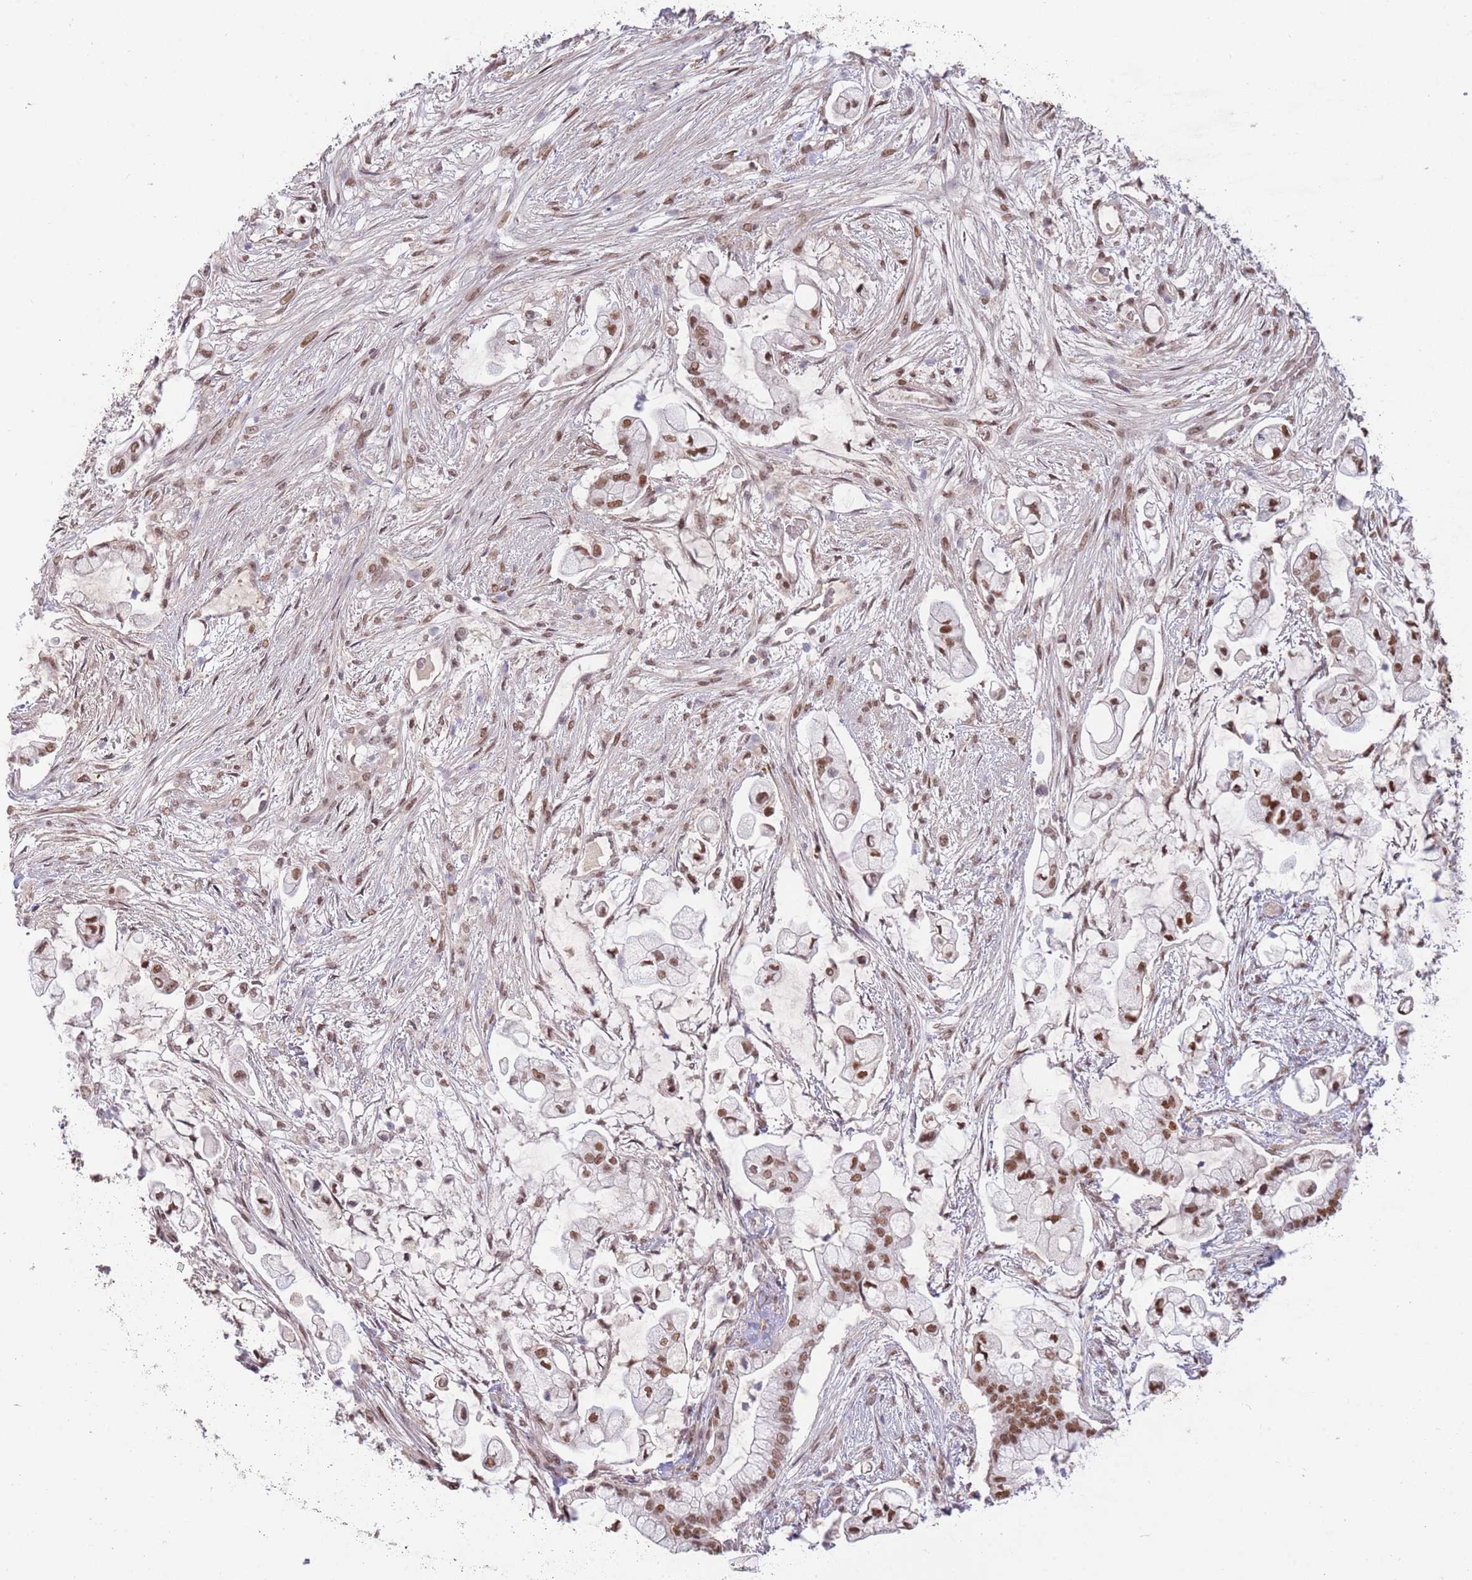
{"staining": {"intensity": "moderate", "quantity": ">75%", "location": "nuclear"}, "tissue": "pancreatic cancer", "cell_type": "Tumor cells", "image_type": "cancer", "snomed": [{"axis": "morphology", "description": "Adenocarcinoma, NOS"}, {"axis": "topography", "description": "Pancreas"}], "caption": "Protein expression analysis of human pancreatic adenocarcinoma reveals moderate nuclear expression in about >75% of tumor cells.", "gene": "ZBTB7A", "patient": {"sex": "female", "age": 69}}